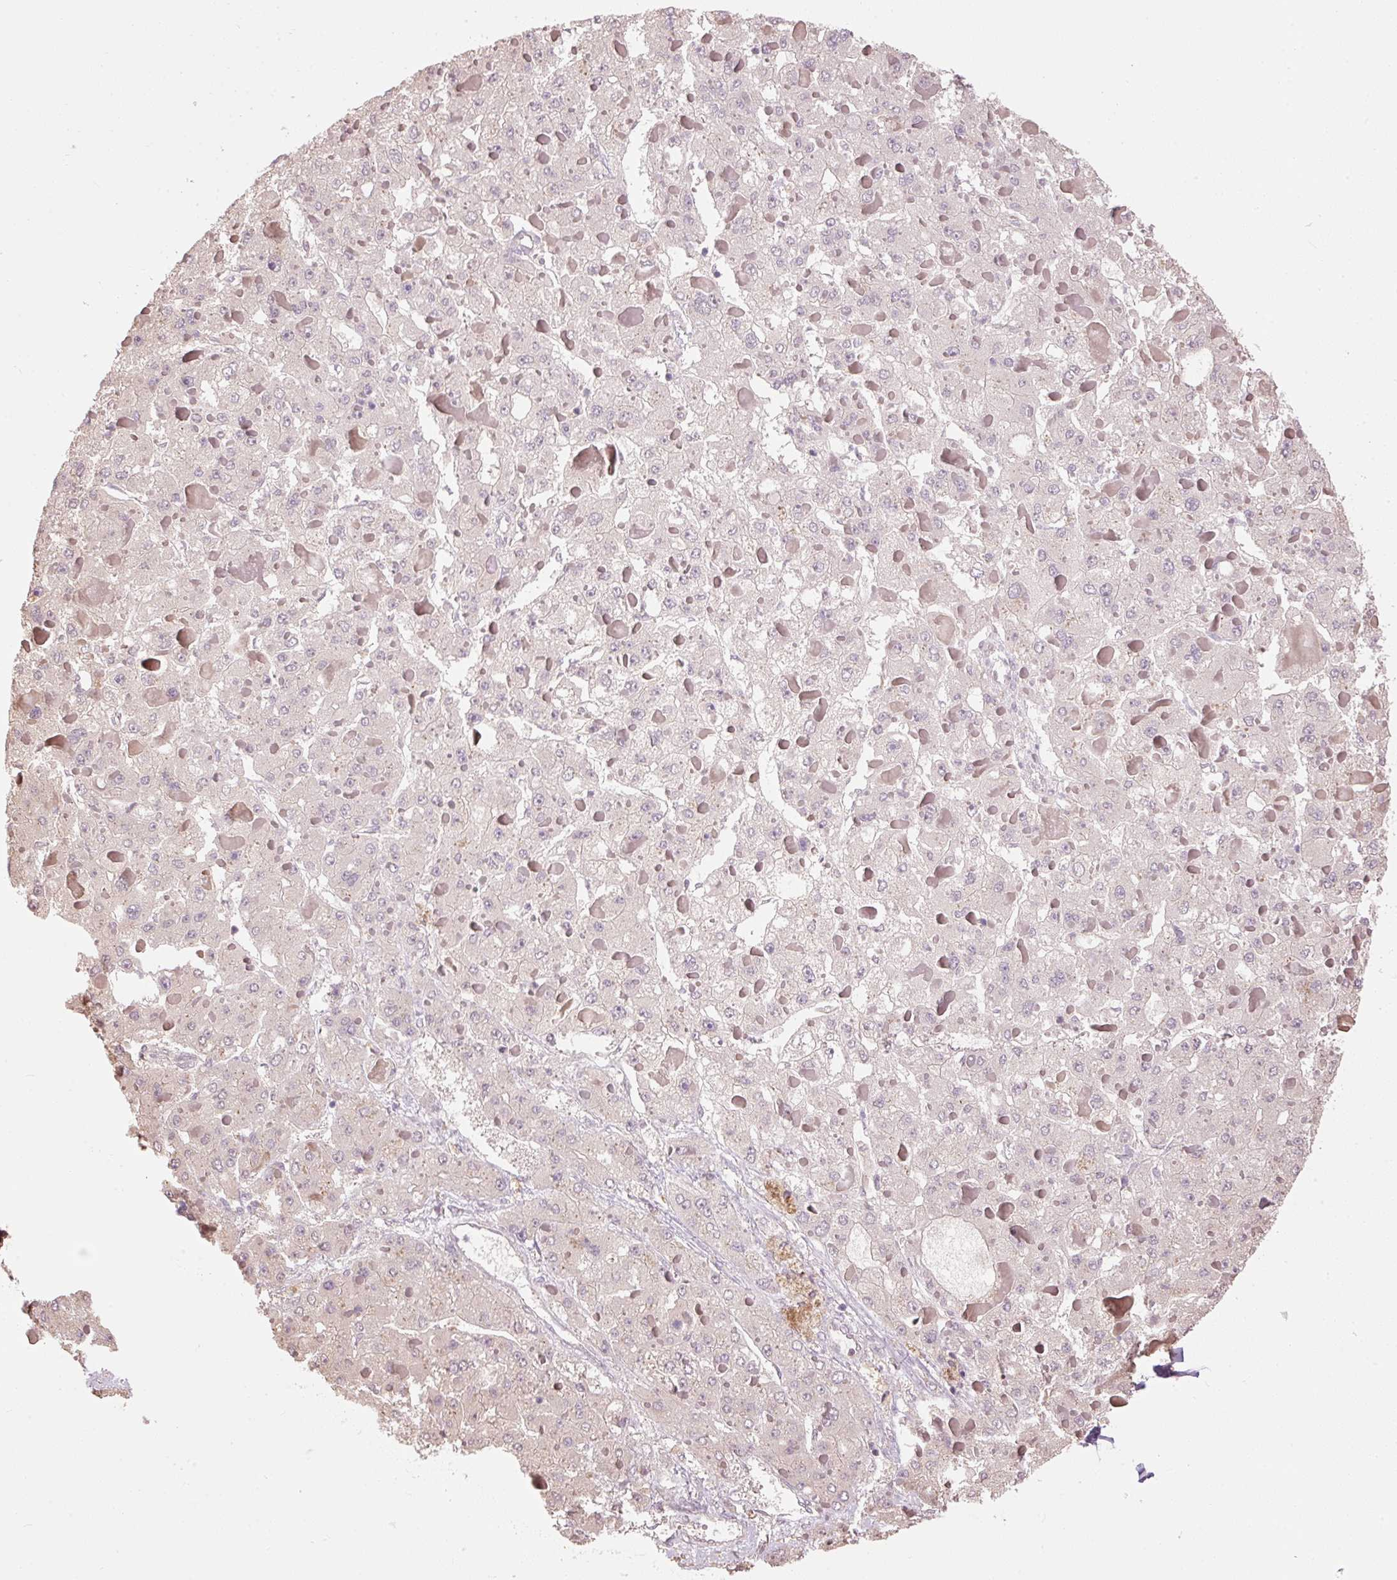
{"staining": {"intensity": "negative", "quantity": "none", "location": "none"}, "tissue": "liver cancer", "cell_type": "Tumor cells", "image_type": "cancer", "snomed": [{"axis": "morphology", "description": "Carcinoma, Hepatocellular, NOS"}, {"axis": "topography", "description": "Liver"}], "caption": "Tumor cells are negative for protein expression in human liver cancer (hepatocellular carcinoma). The staining is performed using DAB (3,3'-diaminobenzidine) brown chromogen with nuclei counter-stained in using hematoxylin.", "gene": "PNPLA5", "patient": {"sex": "female", "age": 73}}